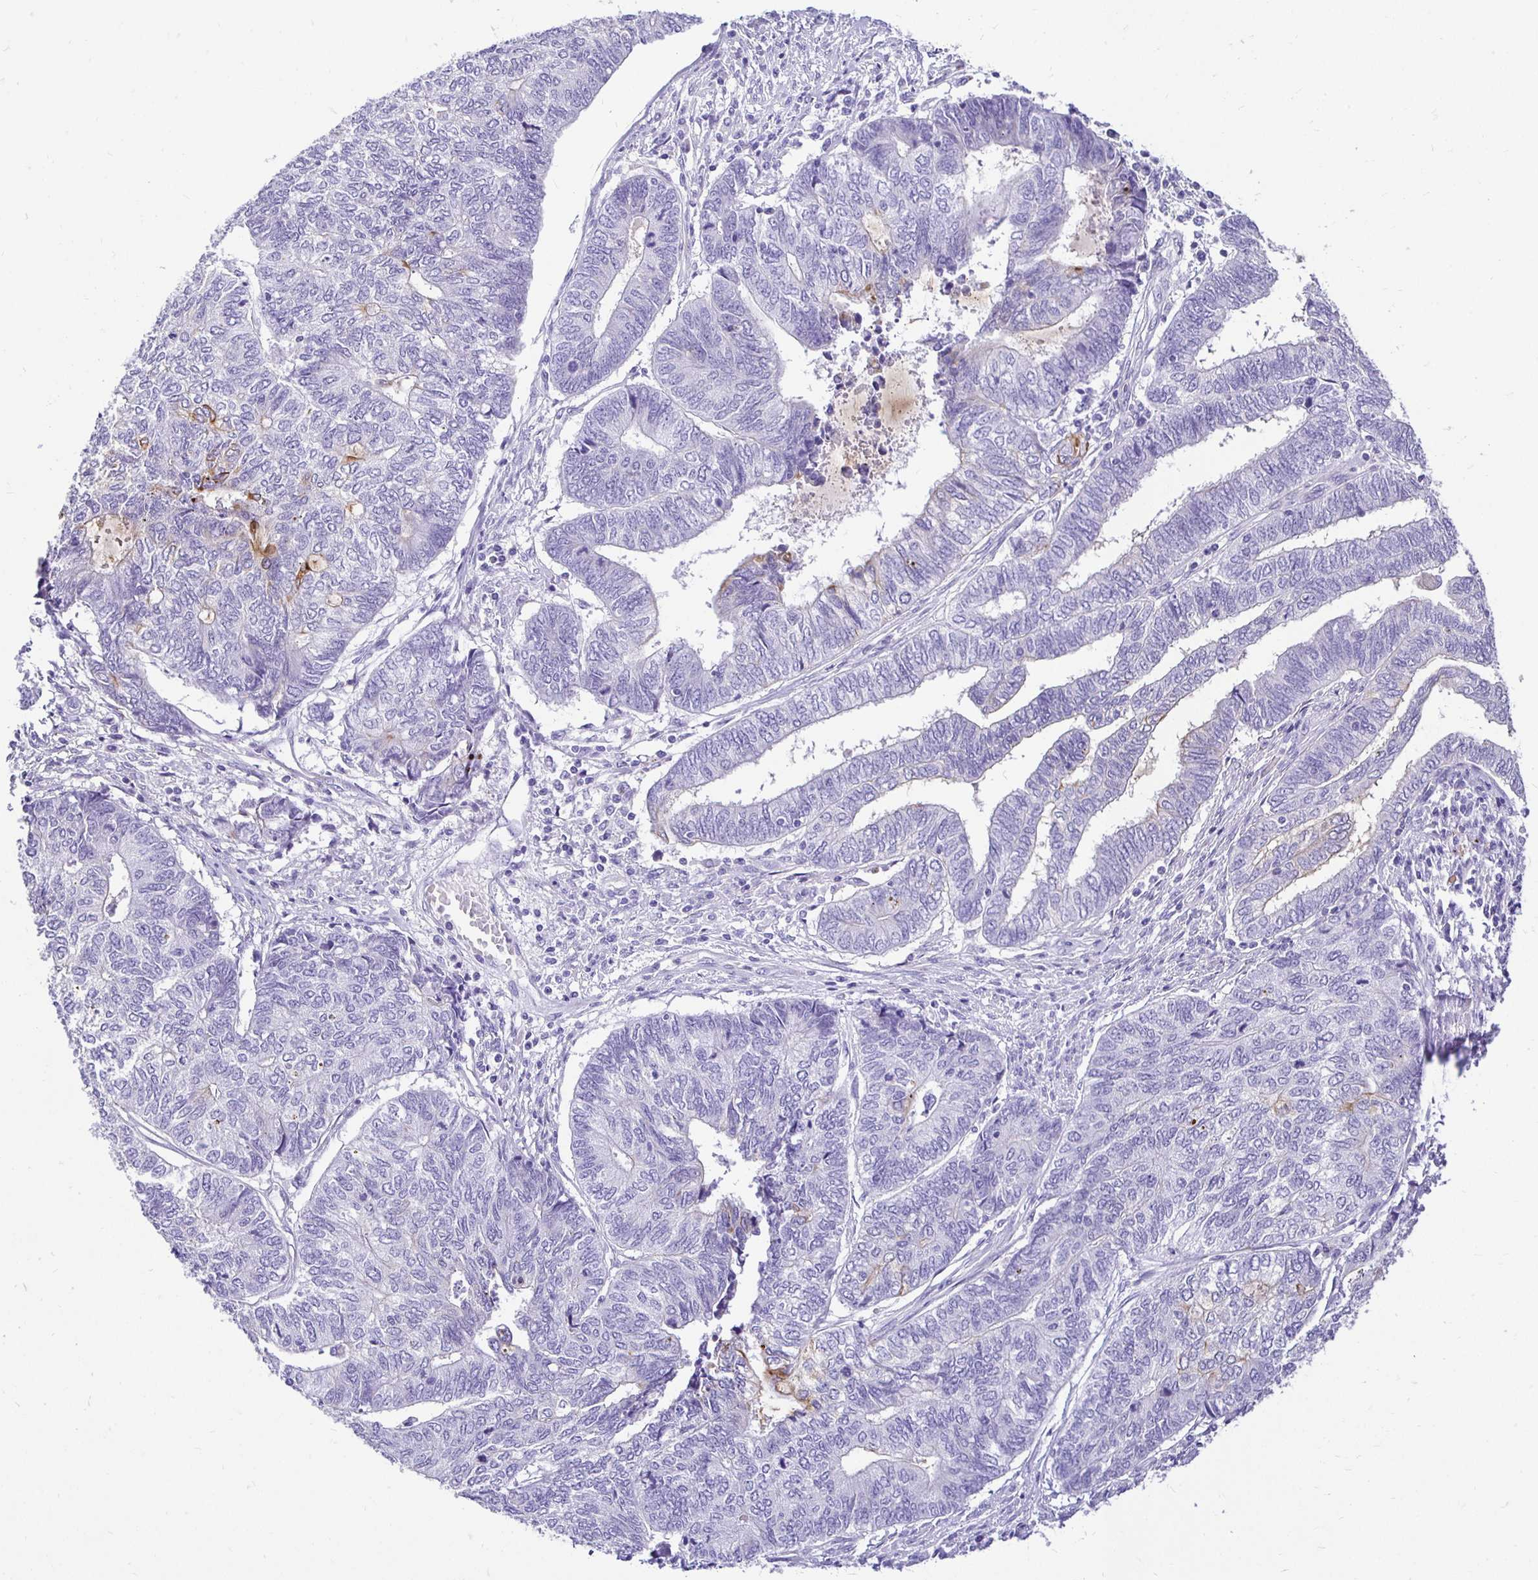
{"staining": {"intensity": "strong", "quantity": "<25%", "location": "cytoplasmic/membranous"}, "tissue": "endometrial cancer", "cell_type": "Tumor cells", "image_type": "cancer", "snomed": [{"axis": "morphology", "description": "Adenocarcinoma, NOS"}, {"axis": "topography", "description": "Uterus"}, {"axis": "topography", "description": "Endometrium"}], "caption": "Protein analysis of endometrial adenocarcinoma tissue reveals strong cytoplasmic/membranous positivity in about <25% of tumor cells.", "gene": "TAF1D", "patient": {"sex": "female", "age": 70}}